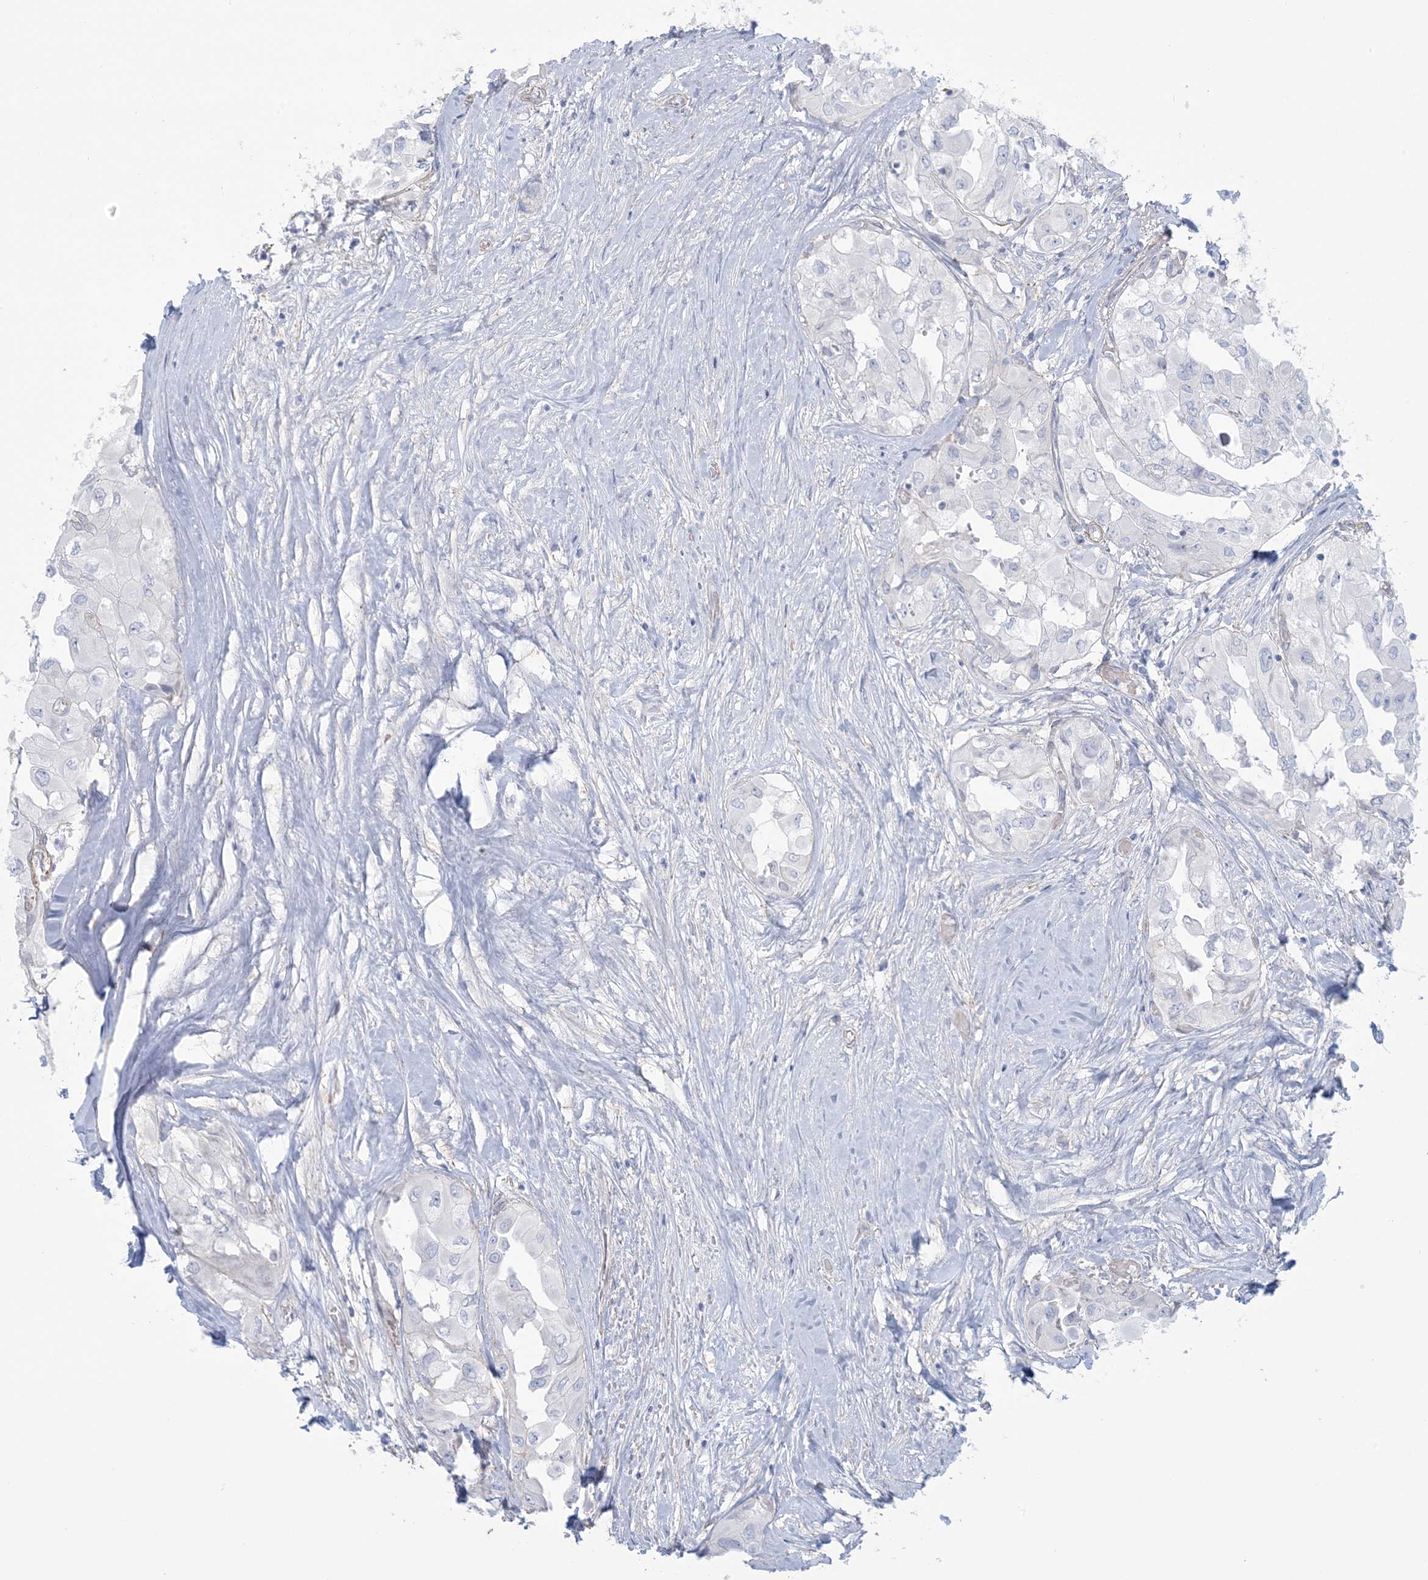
{"staining": {"intensity": "negative", "quantity": "none", "location": "none"}, "tissue": "thyroid cancer", "cell_type": "Tumor cells", "image_type": "cancer", "snomed": [{"axis": "morphology", "description": "Papillary adenocarcinoma, NOS"}, {"axis": "topography", "description": "Thyroid gland"}], "caption": "A high-resolution histopathology image shows IHC staining of papillary adenocarcinoma (thyroid), which displays no significant staining in tumor cells.", "gene": "AGXT", "patient": {"sex": "female", "age": 59}}